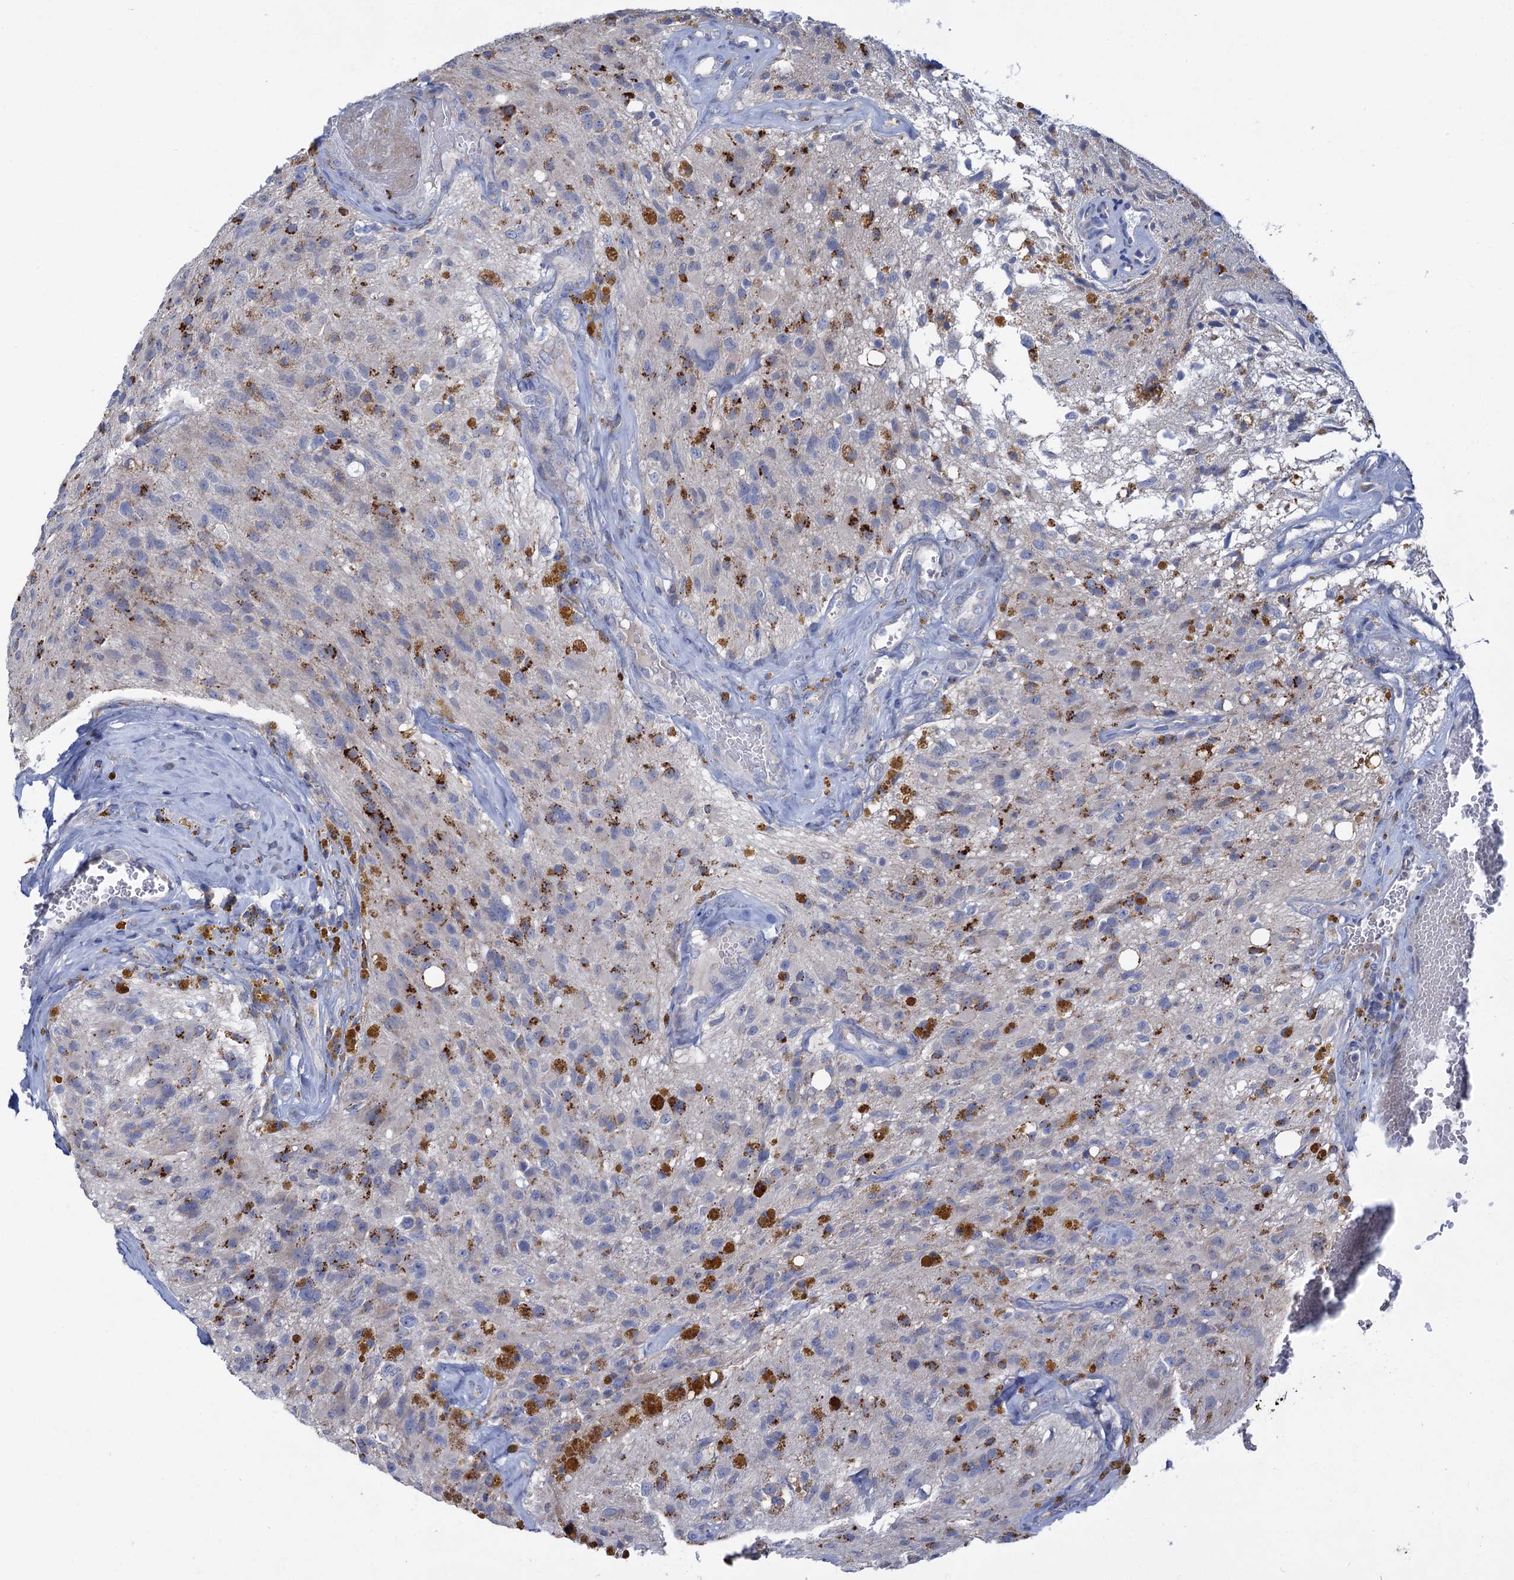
{"staining": {"intensity": "moderate", "quantity": "<25%", "location": "cytoplasmic/membranous"}, "tissue": "glioma", "cell_type": "Tumor cells", "image_type": "cancer", "snomed": [{"axis": "morphology", "description": "Glioma, malignant, High grade"}, {"axis": "topography", "description": "Brain"}], "caption": "Immunohistochemical staining of malignant glioma (high-grade) reveals low levels of moderate cytoplasmic/membranous positivity in approximately <25% of tumor cells. The protein is stained brown, and the nuclei are stained in blue (DAB (3,3'-diaminobenzidine) IHC with brightfield microscopy, high magnification).", "gene": "ANKS3", "patient": {"sex": "male", "age": 69}}